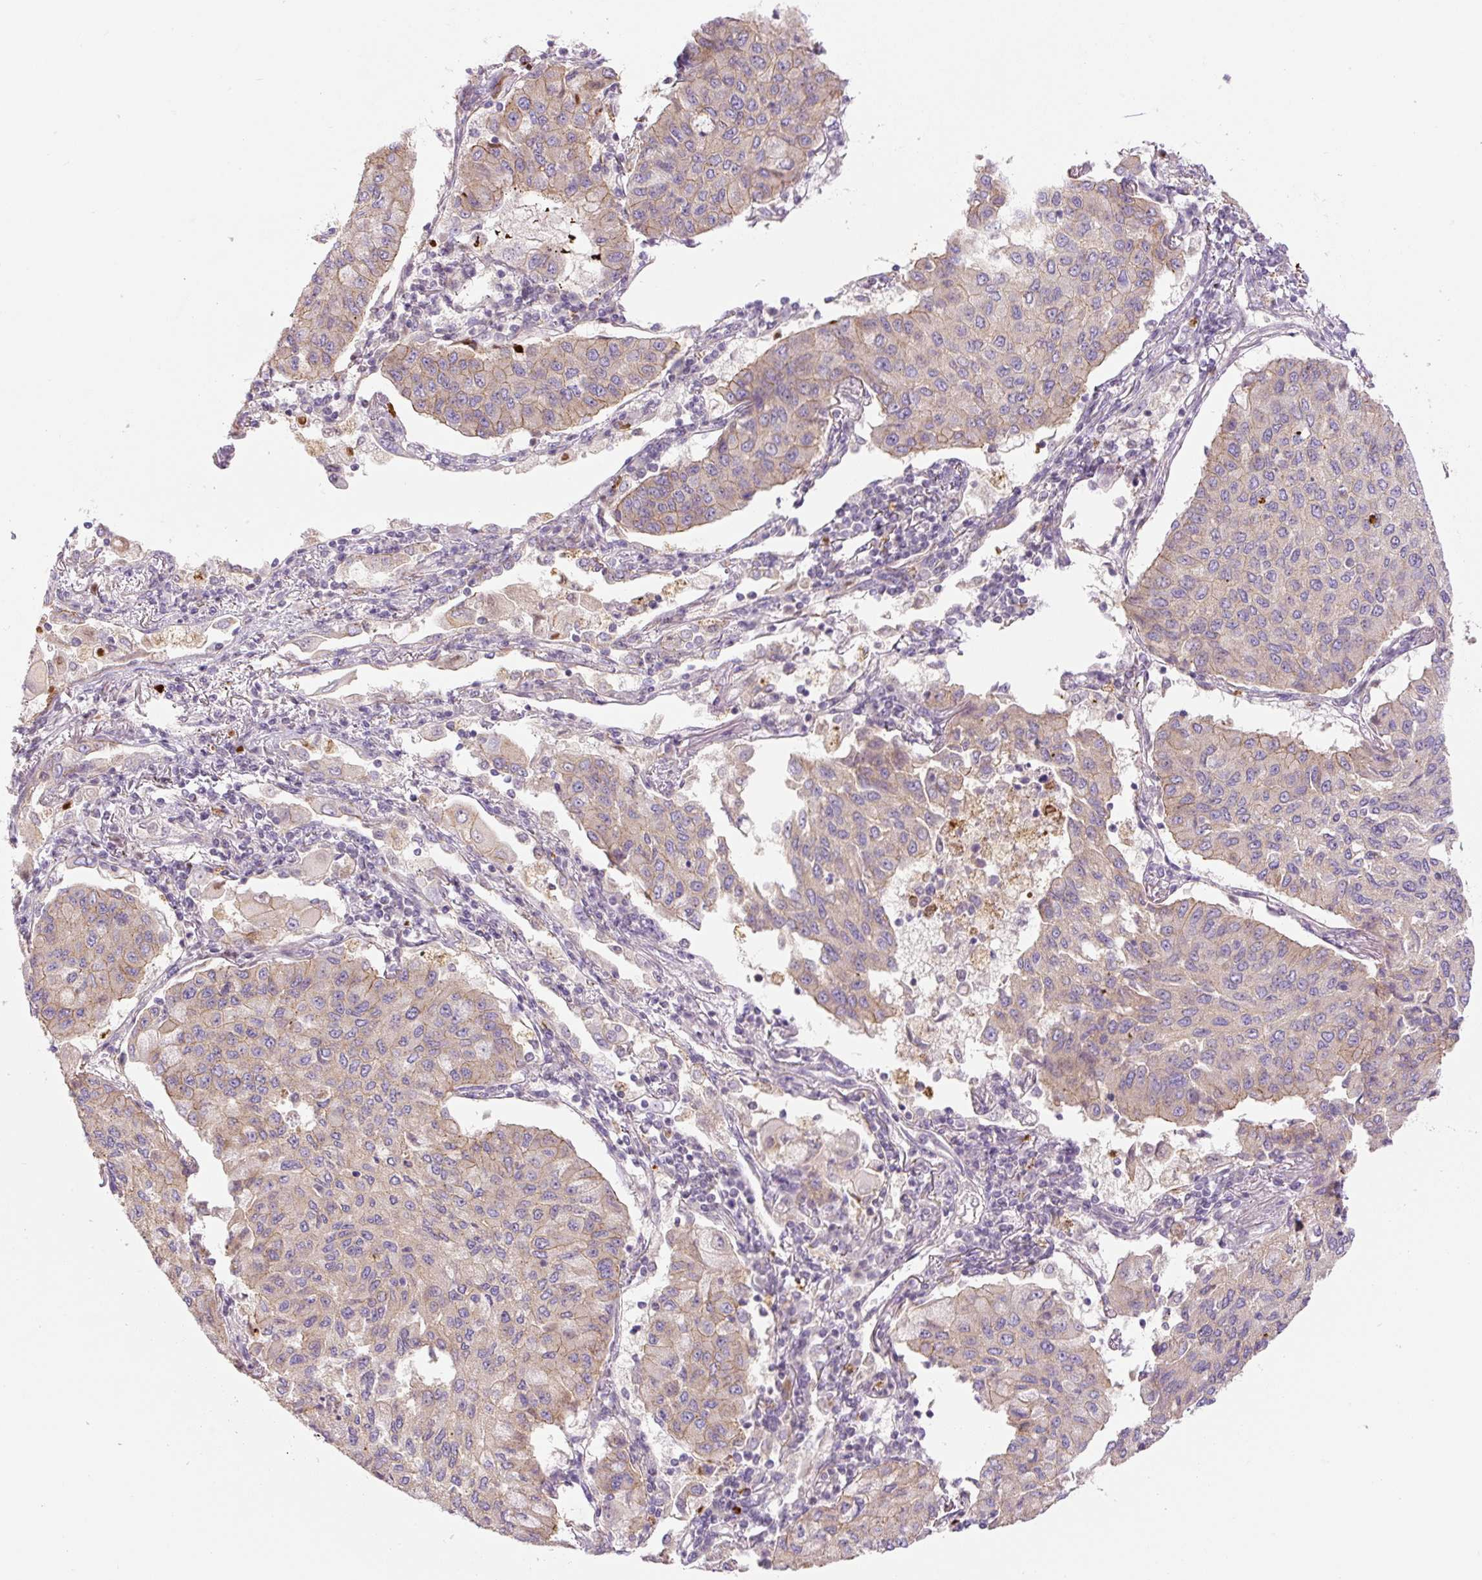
{"staining": {"intensity": "weak", "quantity": "<25%", "location": "cytoplasmic/membranous"}, "tissue": "lung cancer", "cell_type": "Tumor cells", "image_type": "cancer", "snomed": [{"axis": "morphology", "description": "Squamous cell carcinoma, NOS"}, {"axis": "topography", "description": "Lung"}], "caption": "The histopathology image shows no significant positivity in tumor cells of lung squamous cell carcinoma.", "gene": "CCNI2", "patient": {"sex": "male", "age": 74}}